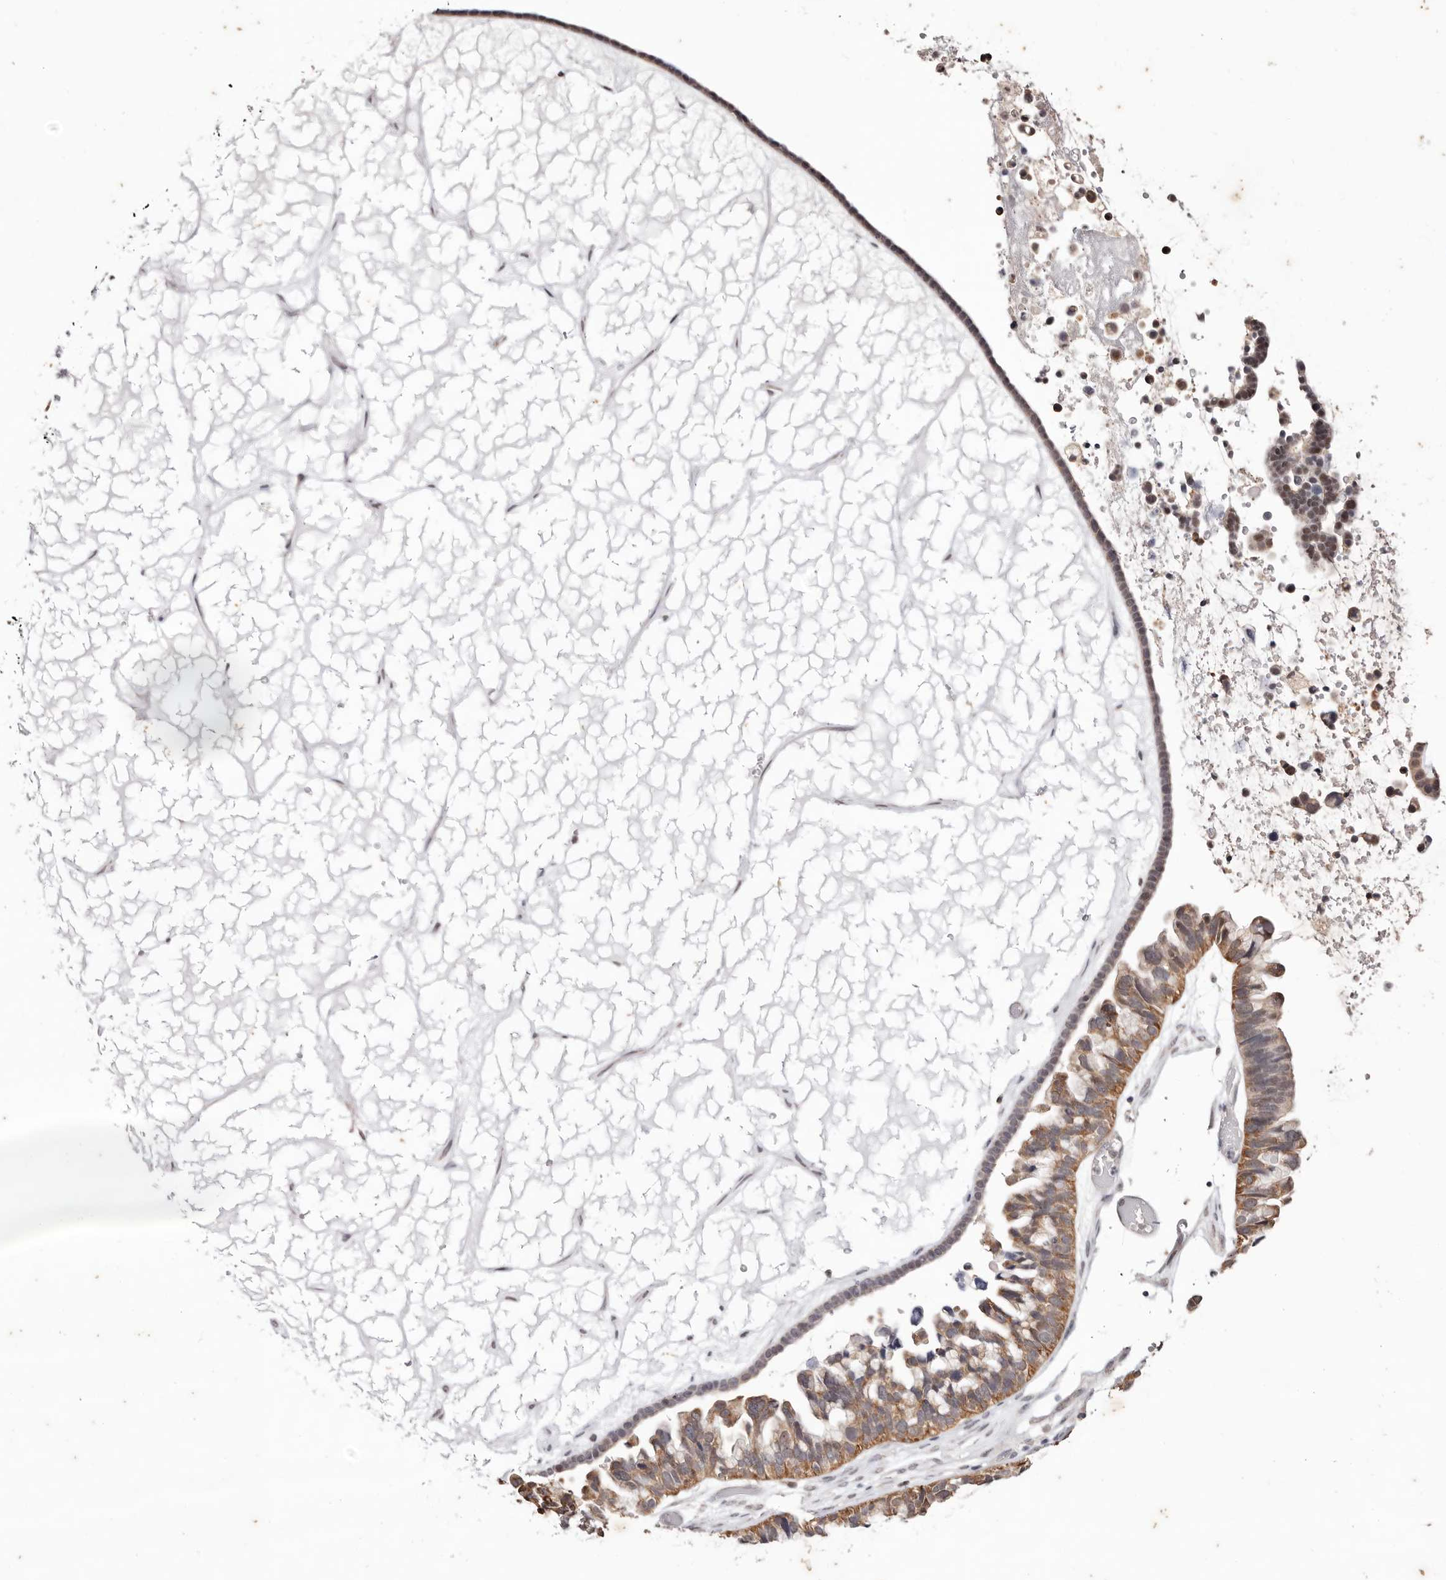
{"staining": {"intensity": "moderate", "quantity": "25%-75%", "location": "cytoplasmic/membranous,nuclear"}, "tissue": "ovarian cancer", "cell_type": "Tumor cells", "image_type": "cancer", "snomed": [{"axis": "morphology", "description": "Cystadenocarcinoma, serous, NOS"}, {"axis": "topography", "description": "Ovary"}], "caption": "Protein staining by immunohistochemistry (IHC) shows moderate cytoplasmic/membranous and nuclear expression in about 25%-75% of tumor cells in ovarian cancer (serous cystadenocarcinoma).", "gene": "TYW3", "patient": {"sex": "female", "age": 56}}